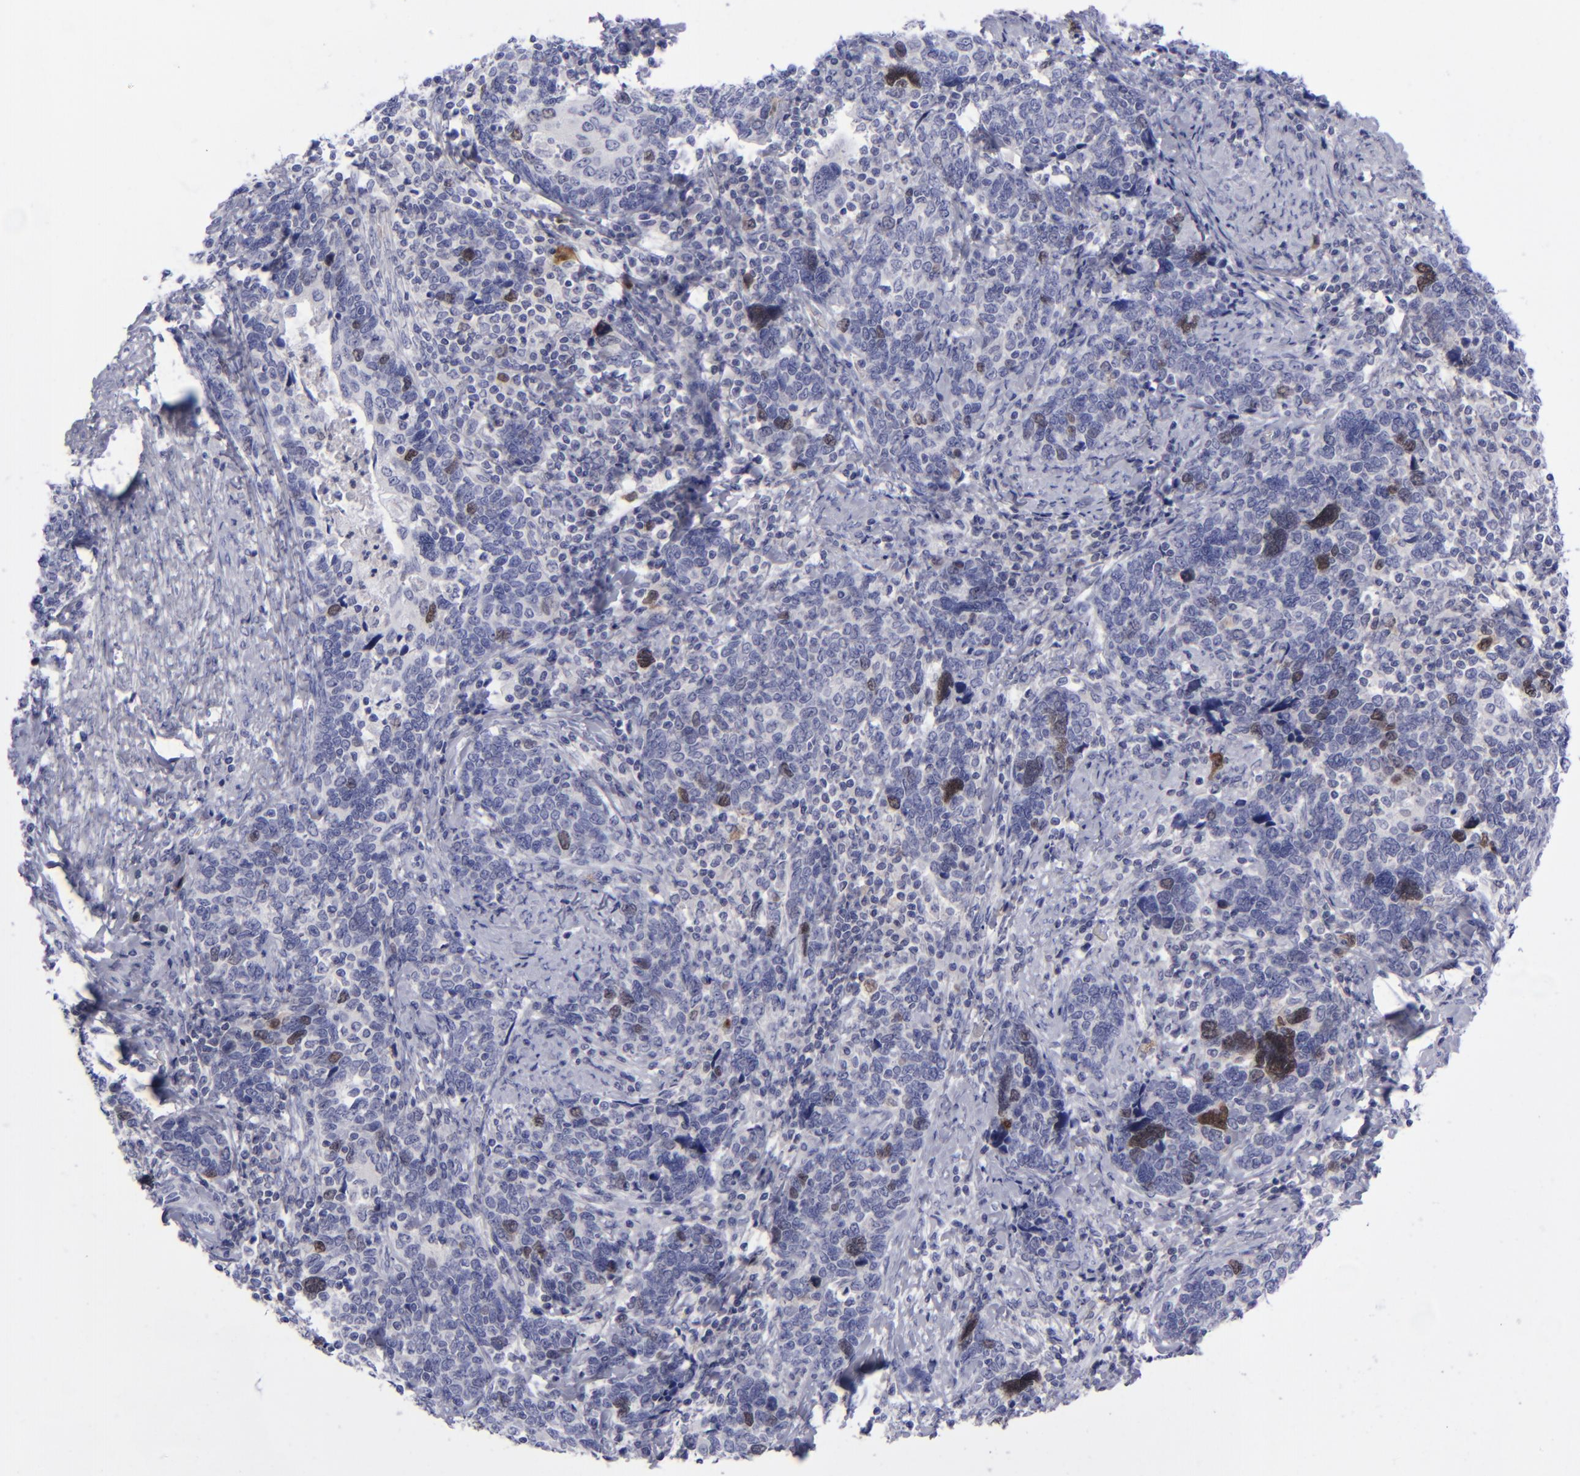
{"staining": {"intensity": "moderate", "quantity": "25%-75%", "location": "cytoplasmic/membranous,nuclear"}, "tissue": "cervical cancer", "cell_type": "Tumor cells", "image_type": "cancer", "snomed": [{"axis": "morphology", "description": "Squamous cell carcinoma, NOS"}, {"axis": "topography", "description": "Cervix"}], "caption": "Immunohistochemistry of cervical cancer exhibits medium levels of moderate cytoplasmic/membranous and nuclear expression in about 25%-75% of tumor cells.", "gene": "AURKA", "patient": {"sex": "female", "age": 41}}